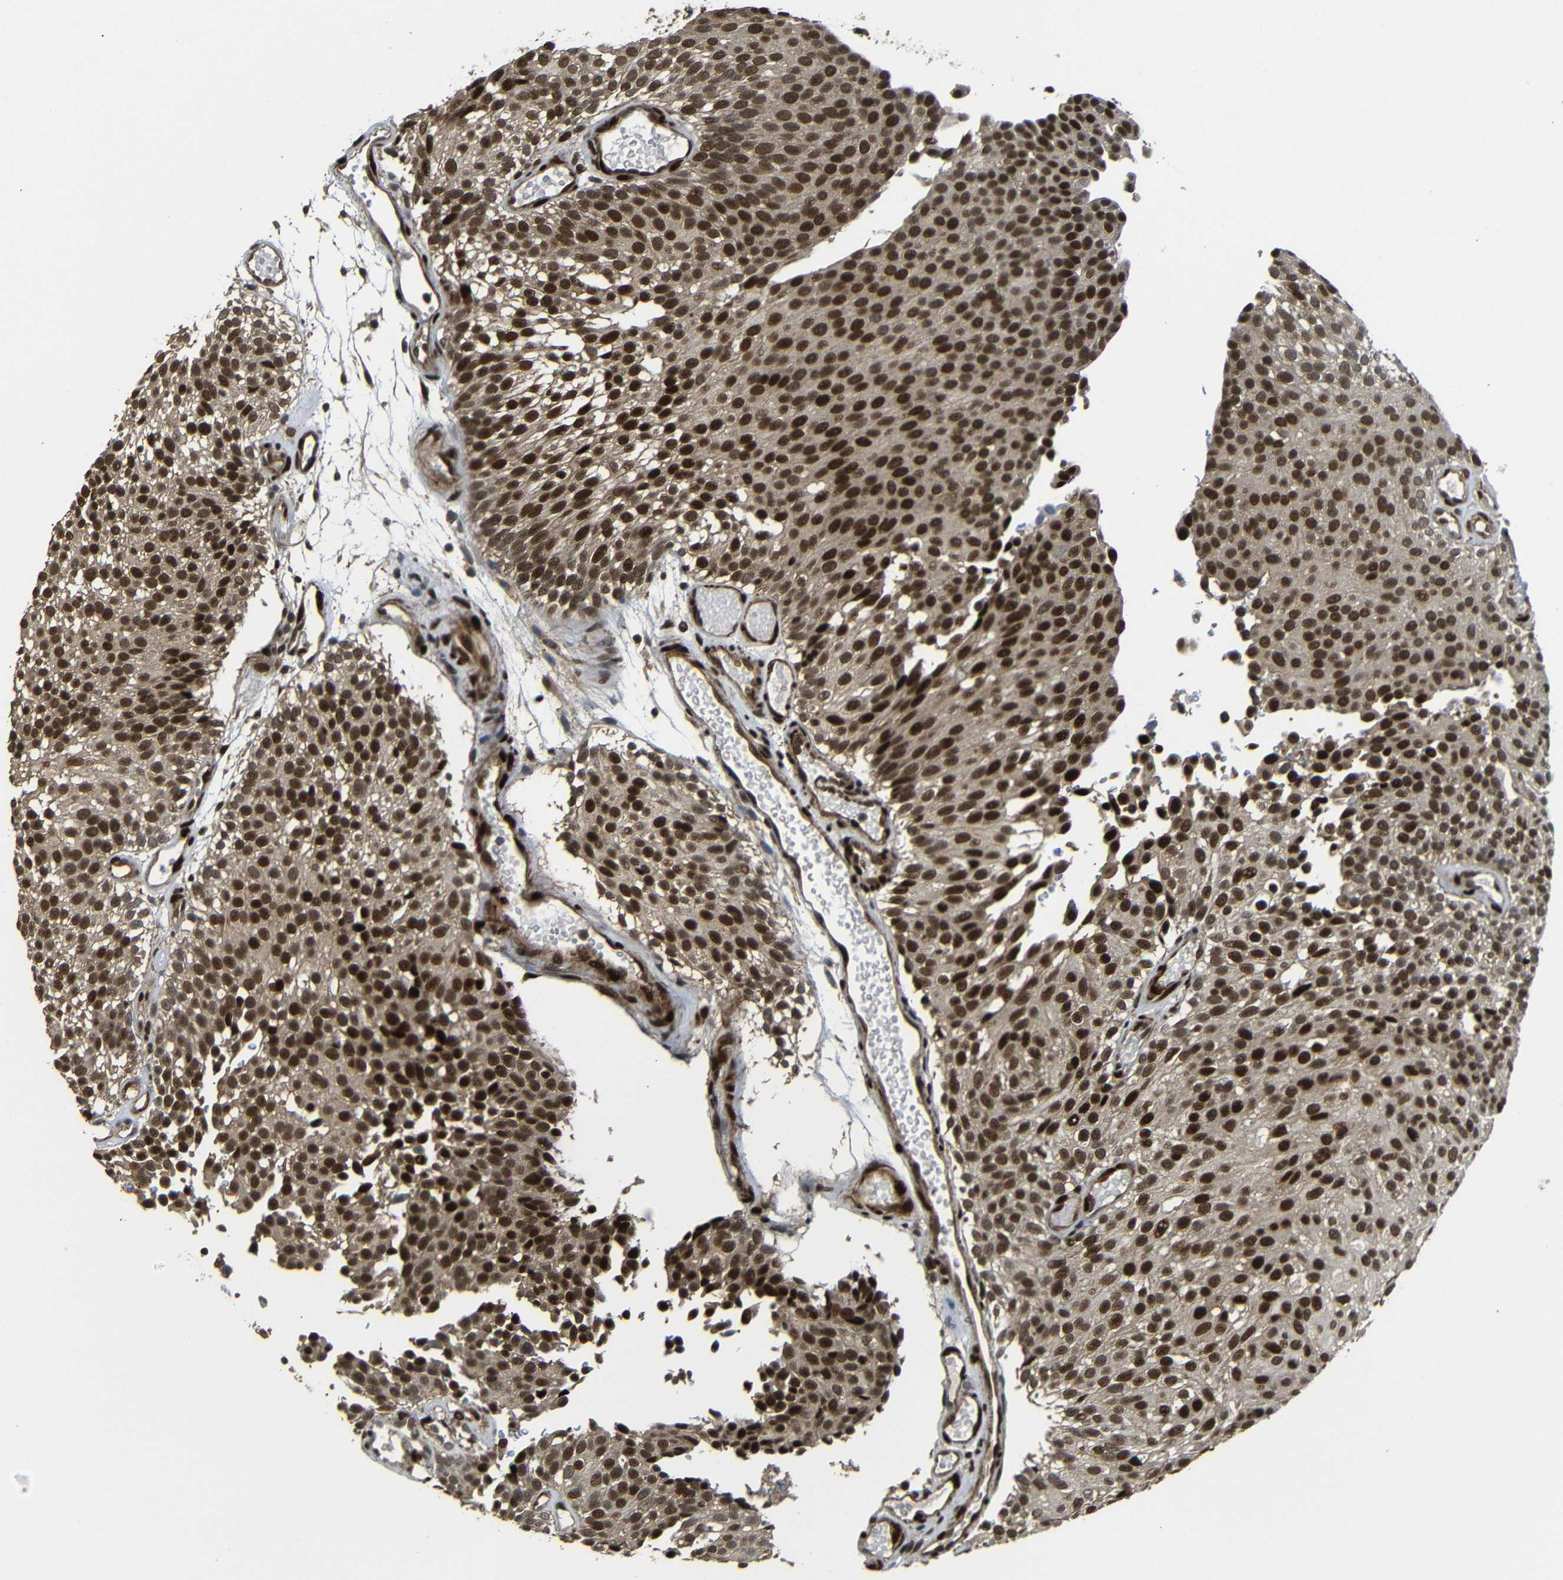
{"staining": {"intensity": "strong", "quantity": ">75%", "location": "cytoplasmic/membranous,nuclear"}, "tissue": "urothelial cancer", "cell_type": "Tumor cells", "image_type": "cancer", "snomed": [{"axis": "morphology", "description": "Urothelial carcinoma, Low grade"}, {"axis": "topography", "description": "Urinary bladder"}], "caption": "Human urothelial carcinoma (low-grade) stained with a protein marker displays strong staining in tumor cells.", "gene": "TBX2", "patient": {"sex": "male", "age": 78}}